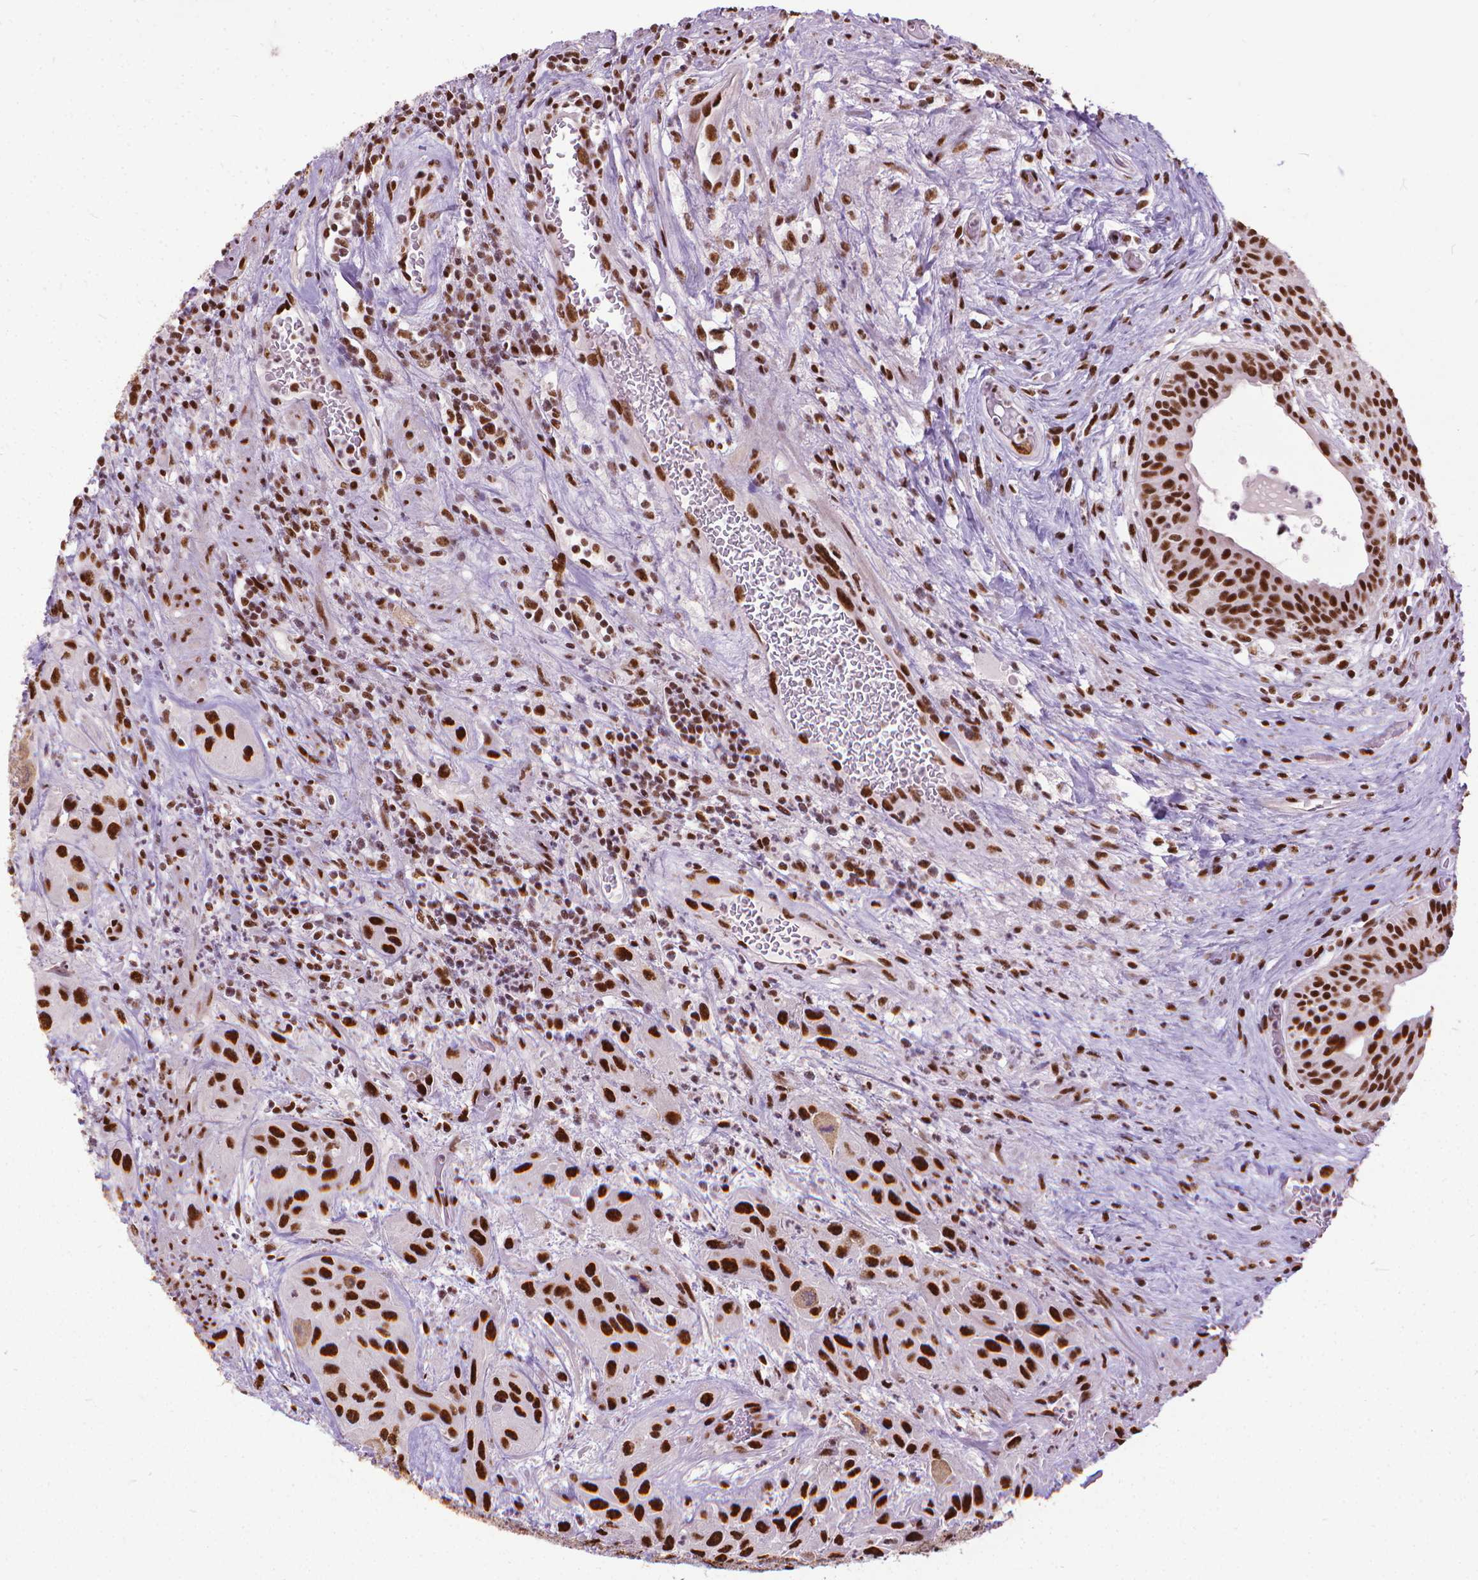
{"staining": {"intensity": "strong", "quantity": ">75%", "location": "nuclear"}, "tissue": "urothelial cancer", "cell_type": "Tumor cells", "image_type": "cancer", "snomed": [{"axis": "morphology", "description": "Urothelial carcinoma, High grade"}, {"axis": "topography", "description": "Urinary bladder"}], "caption": "Protein expression analysis of human urothelial carcinoma (high-grade) reveals strong nuclear expression in about >75% of tumor cells.", "gene": "AKAP8", "patient": {"sex": "male", "age": 79}}